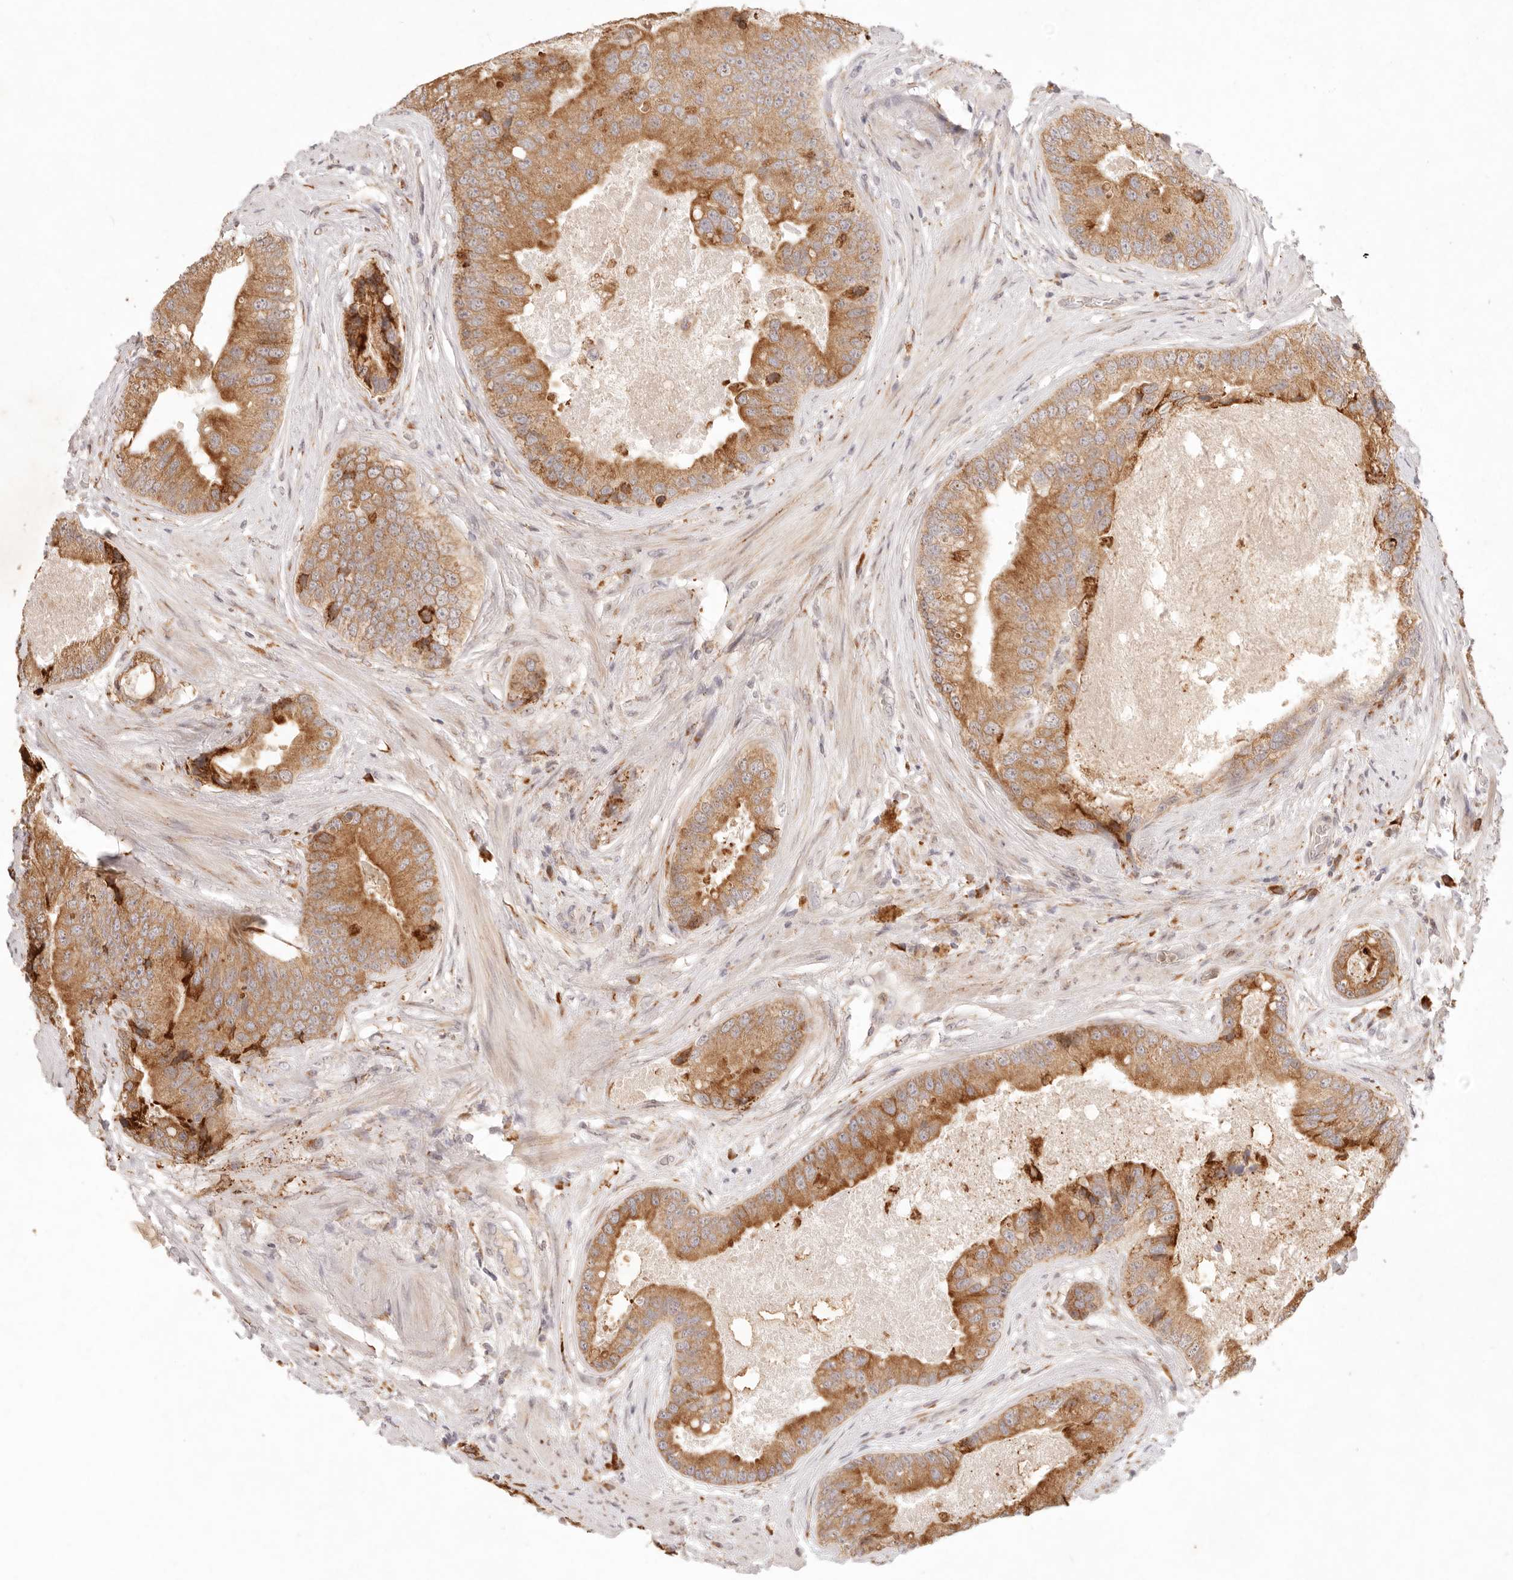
{"staining": {"intensity": "strong", "quantity": ">75%", "location": "cytoplasmic/membranous"}, "tissue": "prostate cancer", "cell_type": "Tumor cells", "image_type": "cancer", "snomed": [{"axis": "morphology", "description": "Adenocarcinoma, High grade"}, {"axis": "topography", "description": "Prostate"}], "caption": "There is high levels of strong cytoplasmic/membranous expression in tumor cells of prostate high-grade adenocarcinoma, as demonstrated by immunohistochemical staining (brown color).", "gene": "C1orf127", "patient": {"sex": "male", "age": 70}}